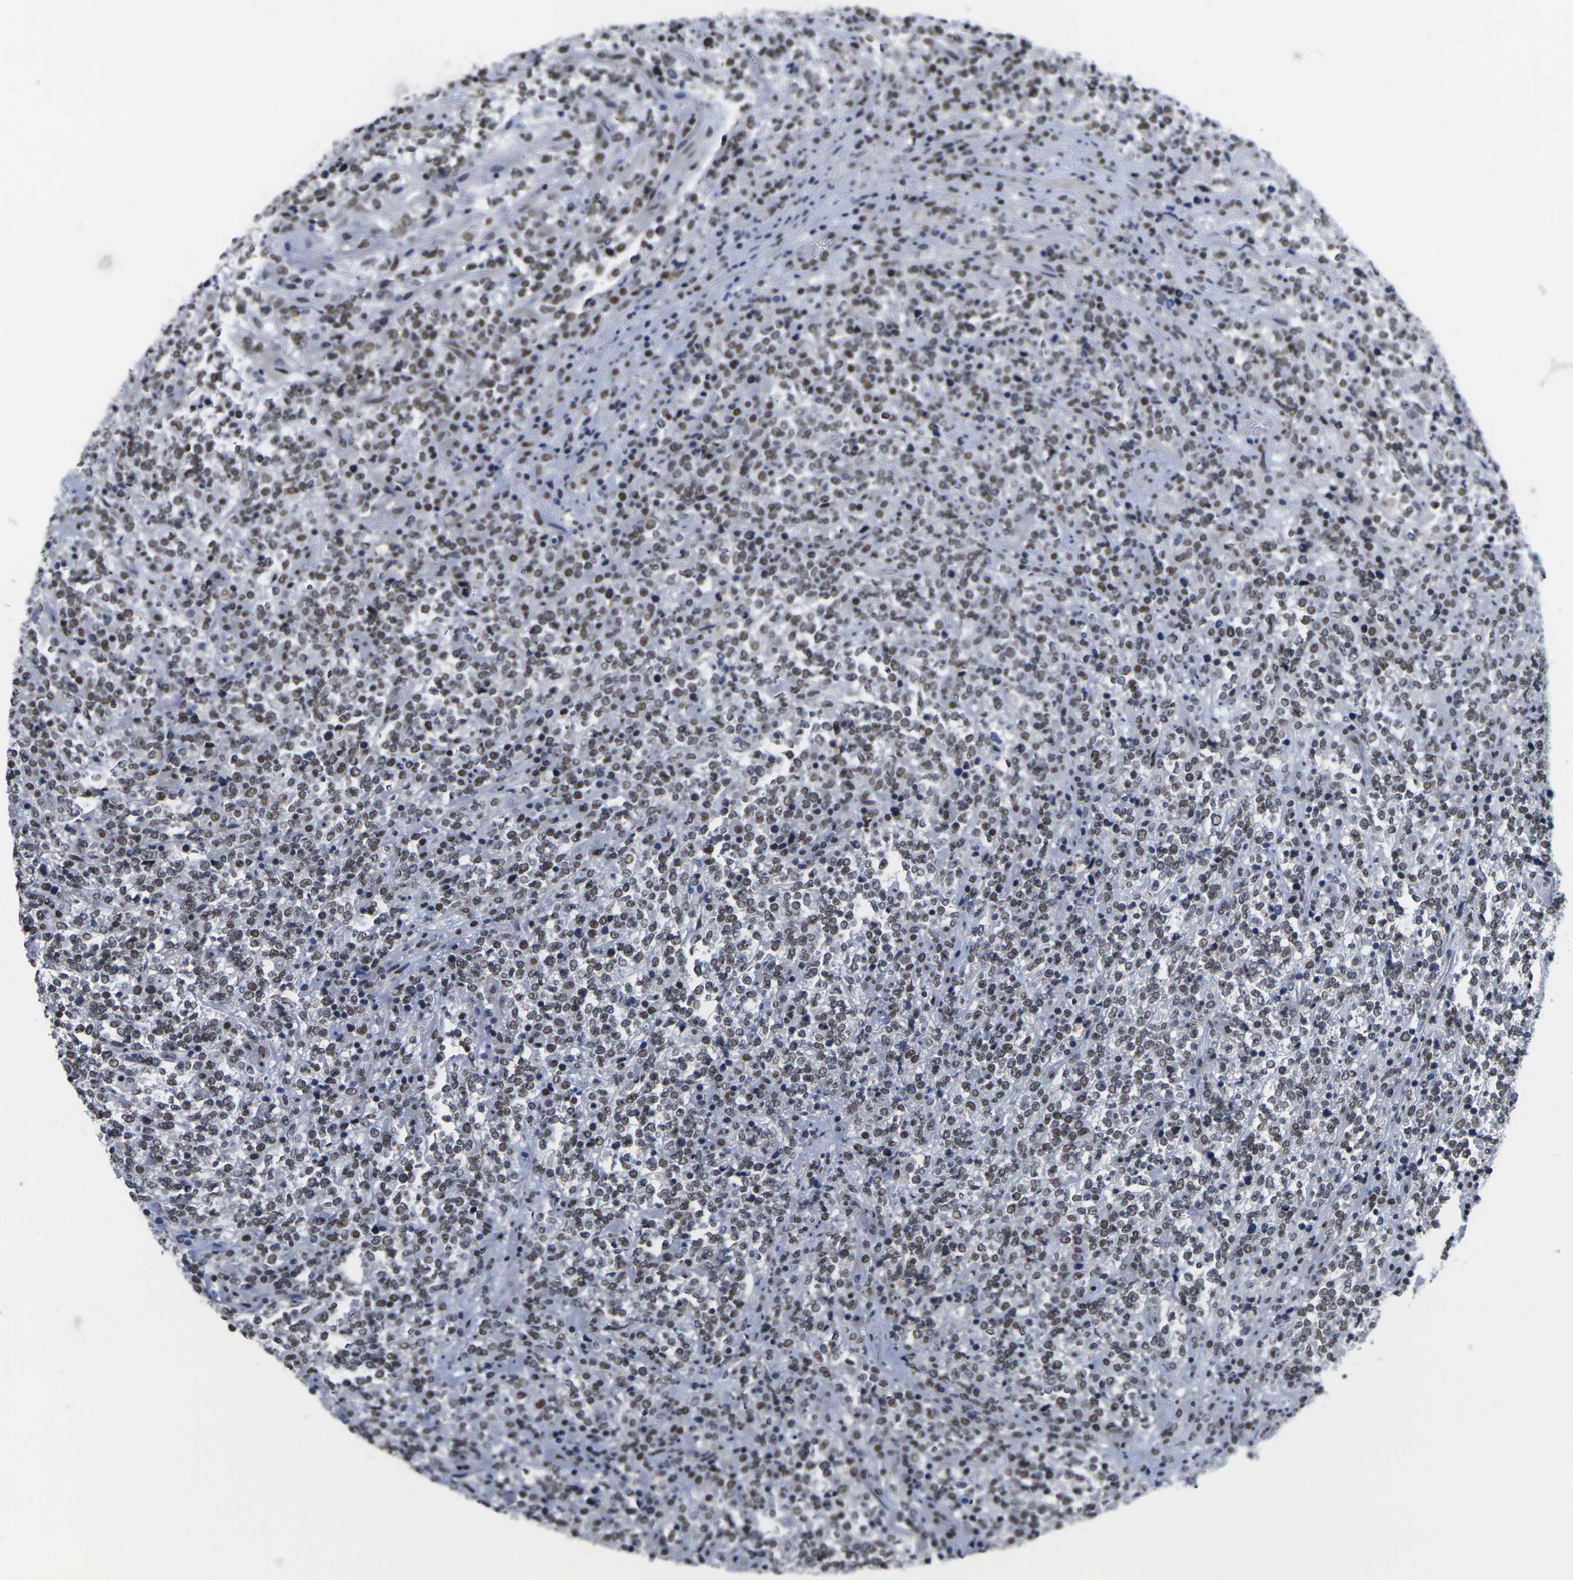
{"staining": {"intensity": "moderate", "quantity": ">75%", "location": "nuclear"}, "tissue": "lymphoma", "cell_type": "Tumor cells", "image_type": "cancer", "snomed": [{"axis": "morphology", "description": "Malignant lymphoma, non-Hodgkin's type, High grade"}, {"axis": "topography", "description": "Soft tissue"}], "caption": "There is medium levels of moderate nuclear positivity in tumor cells of lymphoma, as demonstrated by immunohistochemical staining (brown color).", "gene": "RBM7", "patient": {"sex": "male", "age": 18}}